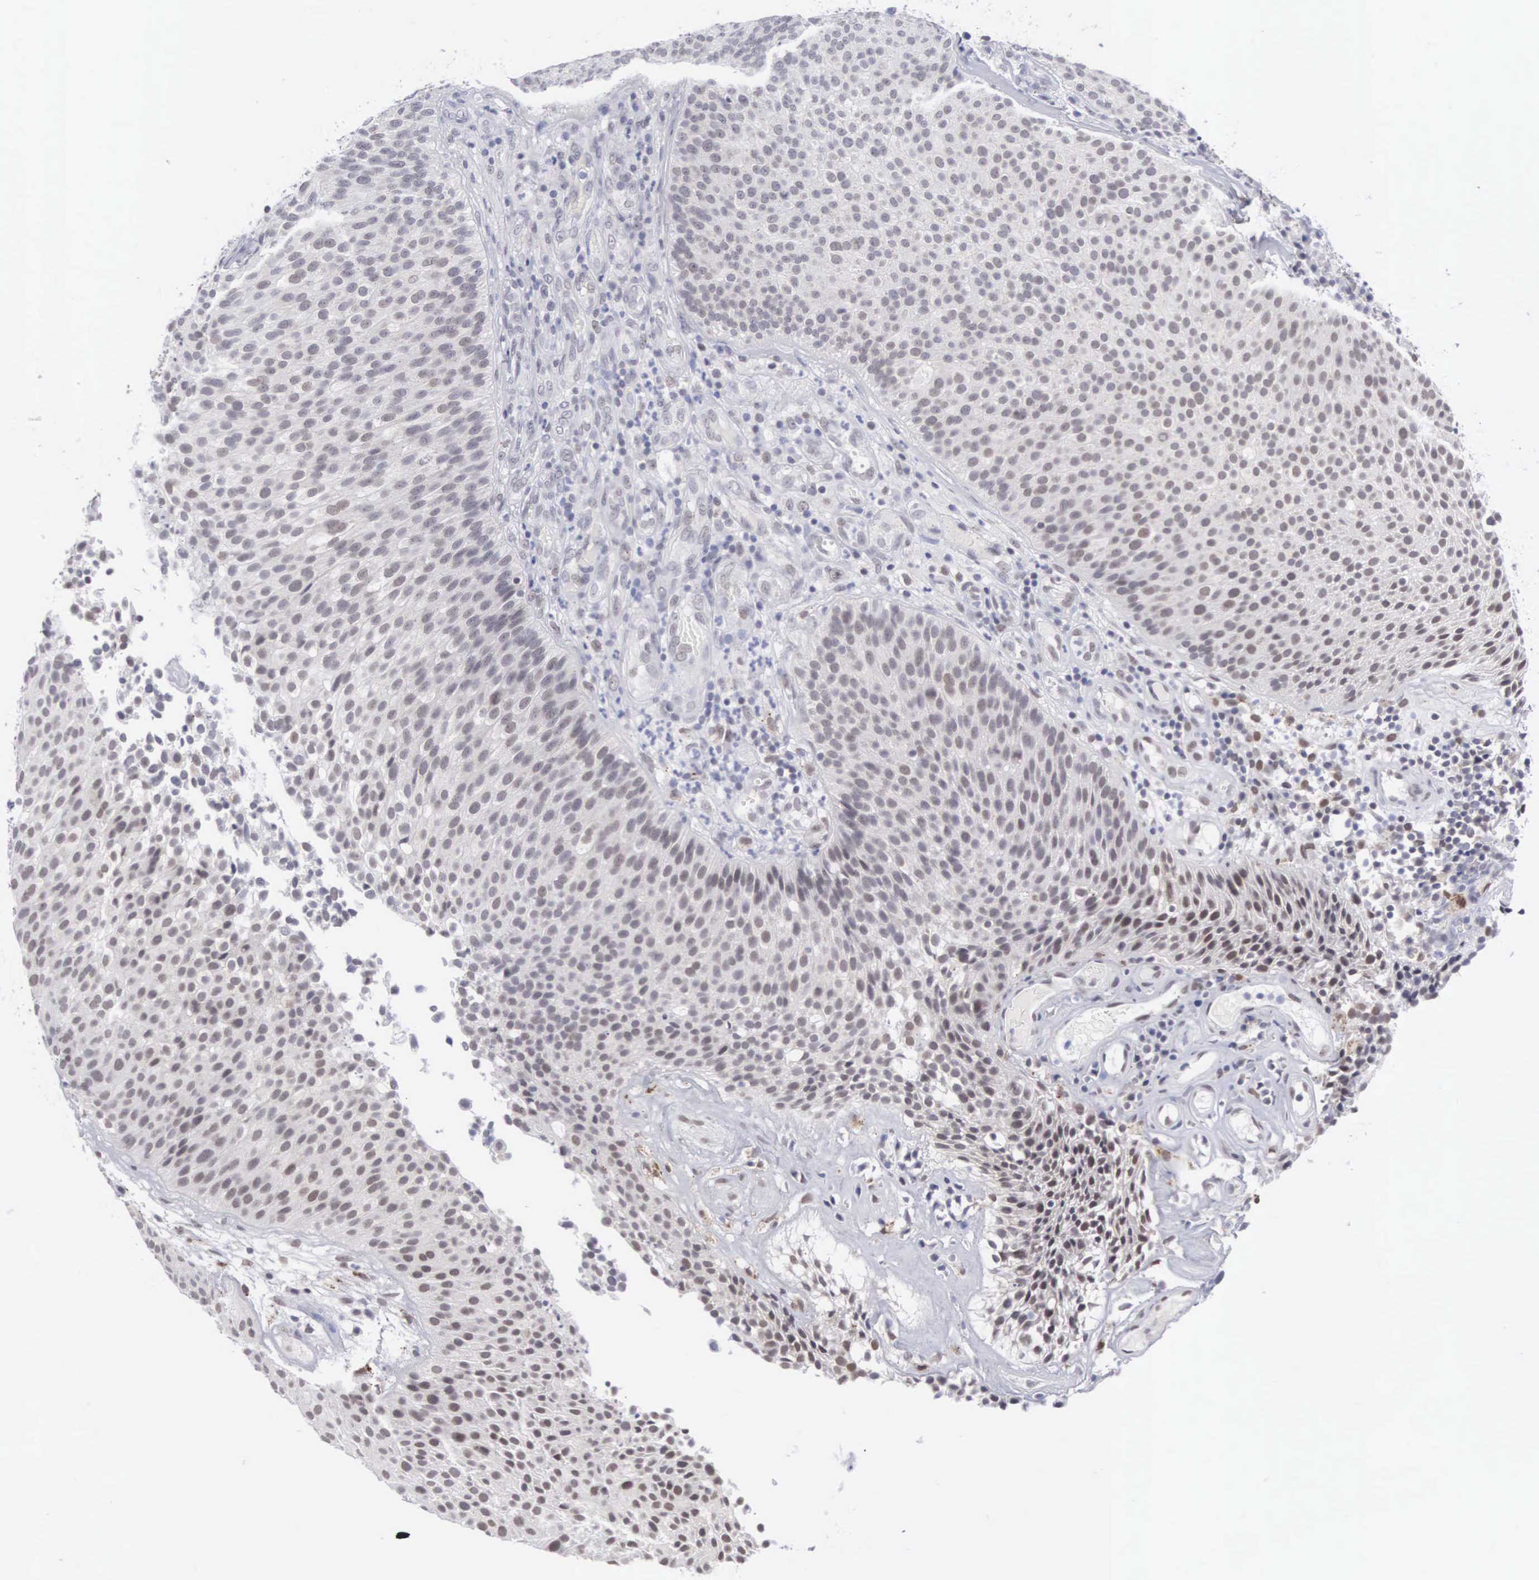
{"staining": {"intensity": "weak", "quantity": "<25%", "location": "nuclear"}, "tissue": "urothelial cancer", "cell_type": "Tumor cells", "image_type": "cancer", "snomed": [{"axis": "morphology", "description": "Urothelial carcinoma, Low grade"}, {"axis": "topography", "description": "Urinary bladder"}], "caption": "The micrograph displays no staining of tumor cells in urothelial cancer. (DAB (3,3'-diaminobenzidine) IHC, high magnification).", "gene": "MNAT1", "patient": {"sex": "male", "age": 85}}